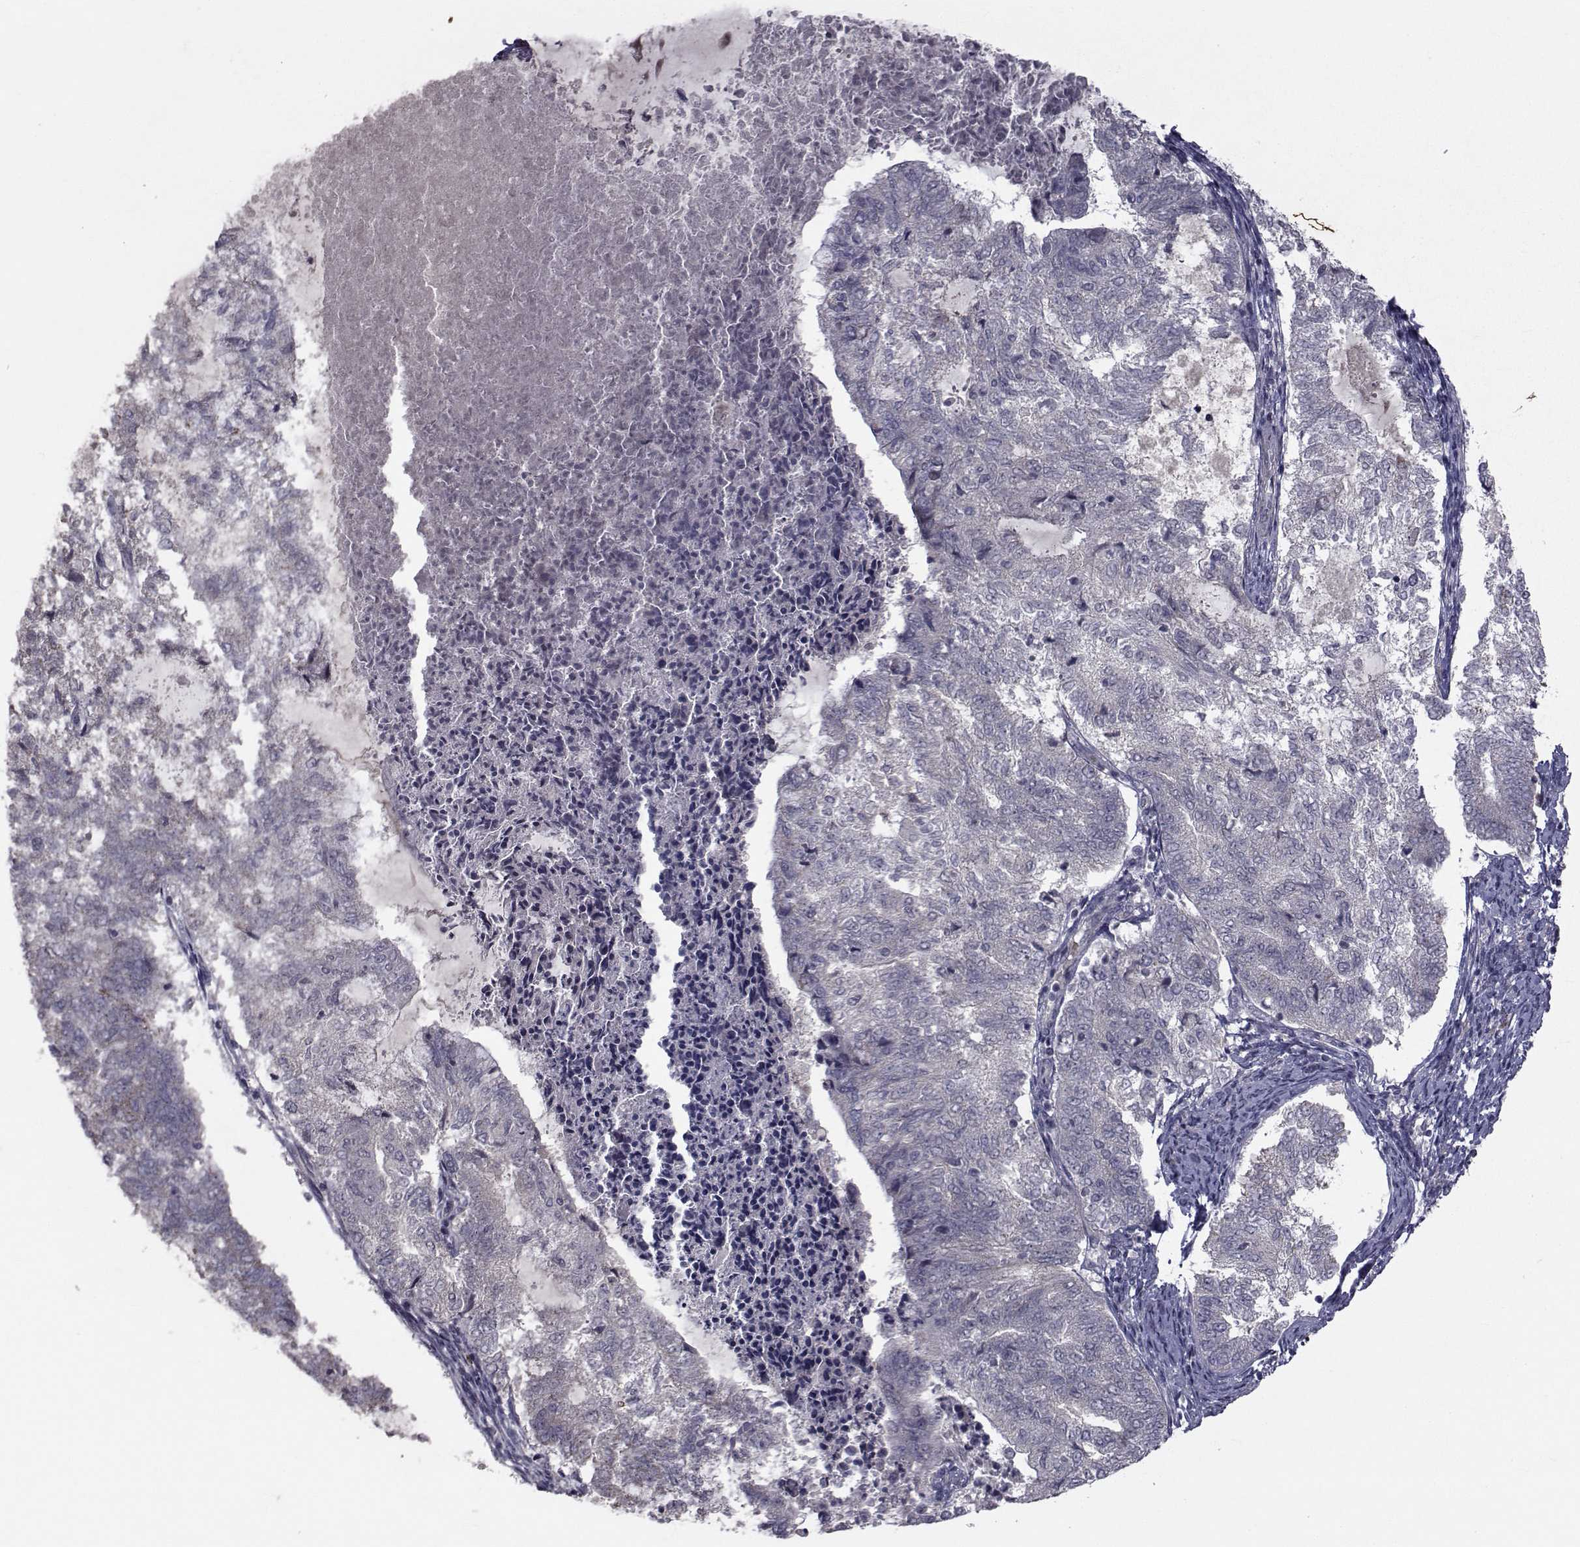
{"staining": {"intensity": "negative", "quantity": "none", "location": "none"}, "tissue": "endometrial cancer", "cell_type": "Tumor cells", "image_type": "cancer", "snomed": [{"axis": "morphology", "description": "Adenocarcinoma, NOS"}, {"axis": "topography", "description": "Endometrium"}], "caption": "Immunohistochemistry (IHC) micrograph of human adenocarcinoma (endometrial) stained for a protein (brown), which shows no staining in tumor cells.", "gene": "FDXR", "patient": {"sex": "female", "age": 65}}